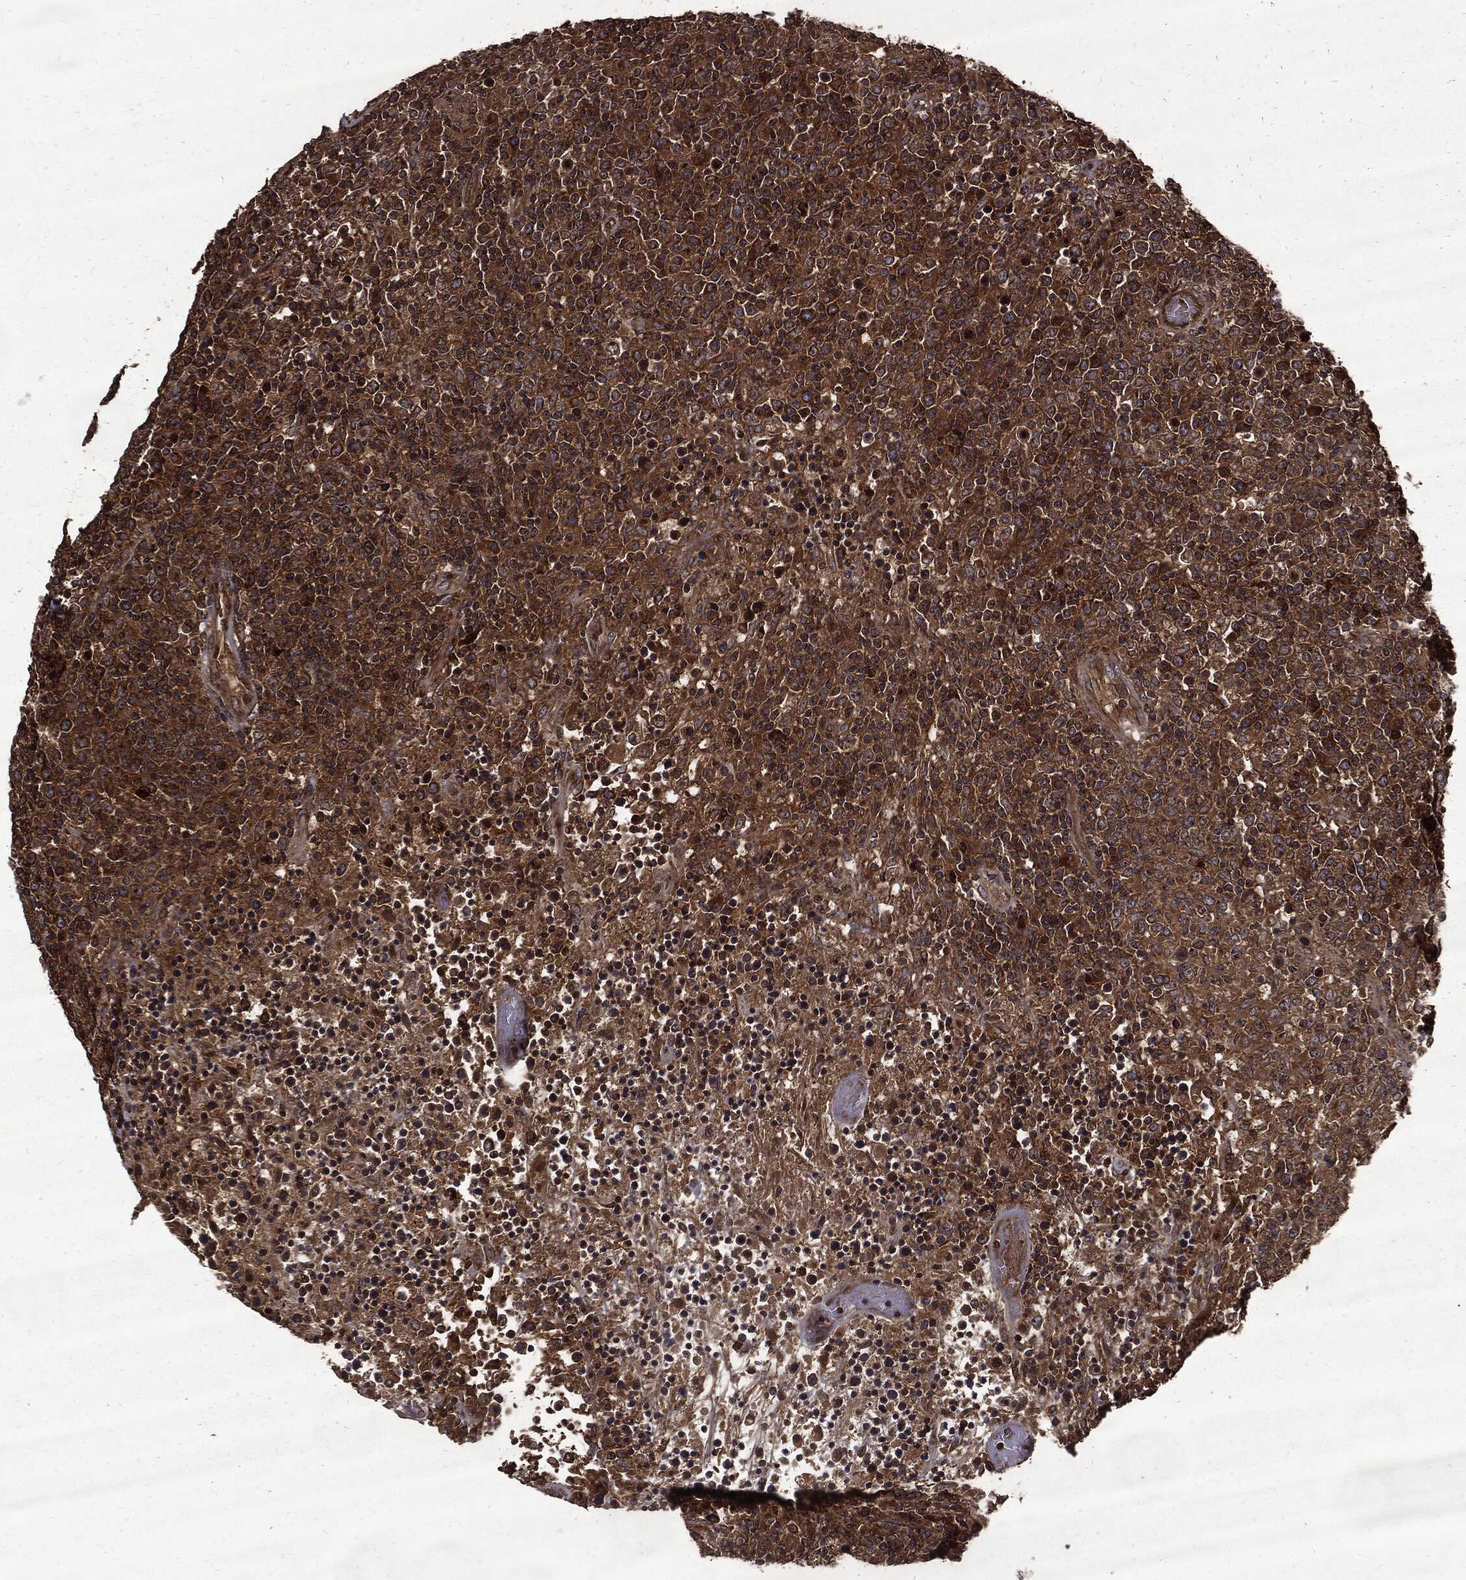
{"staining": {"intensity": "moderate", "quantity": ">75%", "location": "cytoplasmic/membranous"}, "tissue": "lymphoma", "cell_type": "Tumor cells", "image_type": "cancer", "snomed": [{"axis": "morphology", "description": "Malignant lymphoma, non-Hodgkin's type, High grade"}, {"axis": "topography", "description": "Lung"}], "caption": "Lymphoma tissue reveals moderate cytoplasmic/membranous positivity in about >75% of tumor cells, visualized by immunohistochemistry.", "gene": "HTT", "patient": {"sex": "male", "age": 79}}